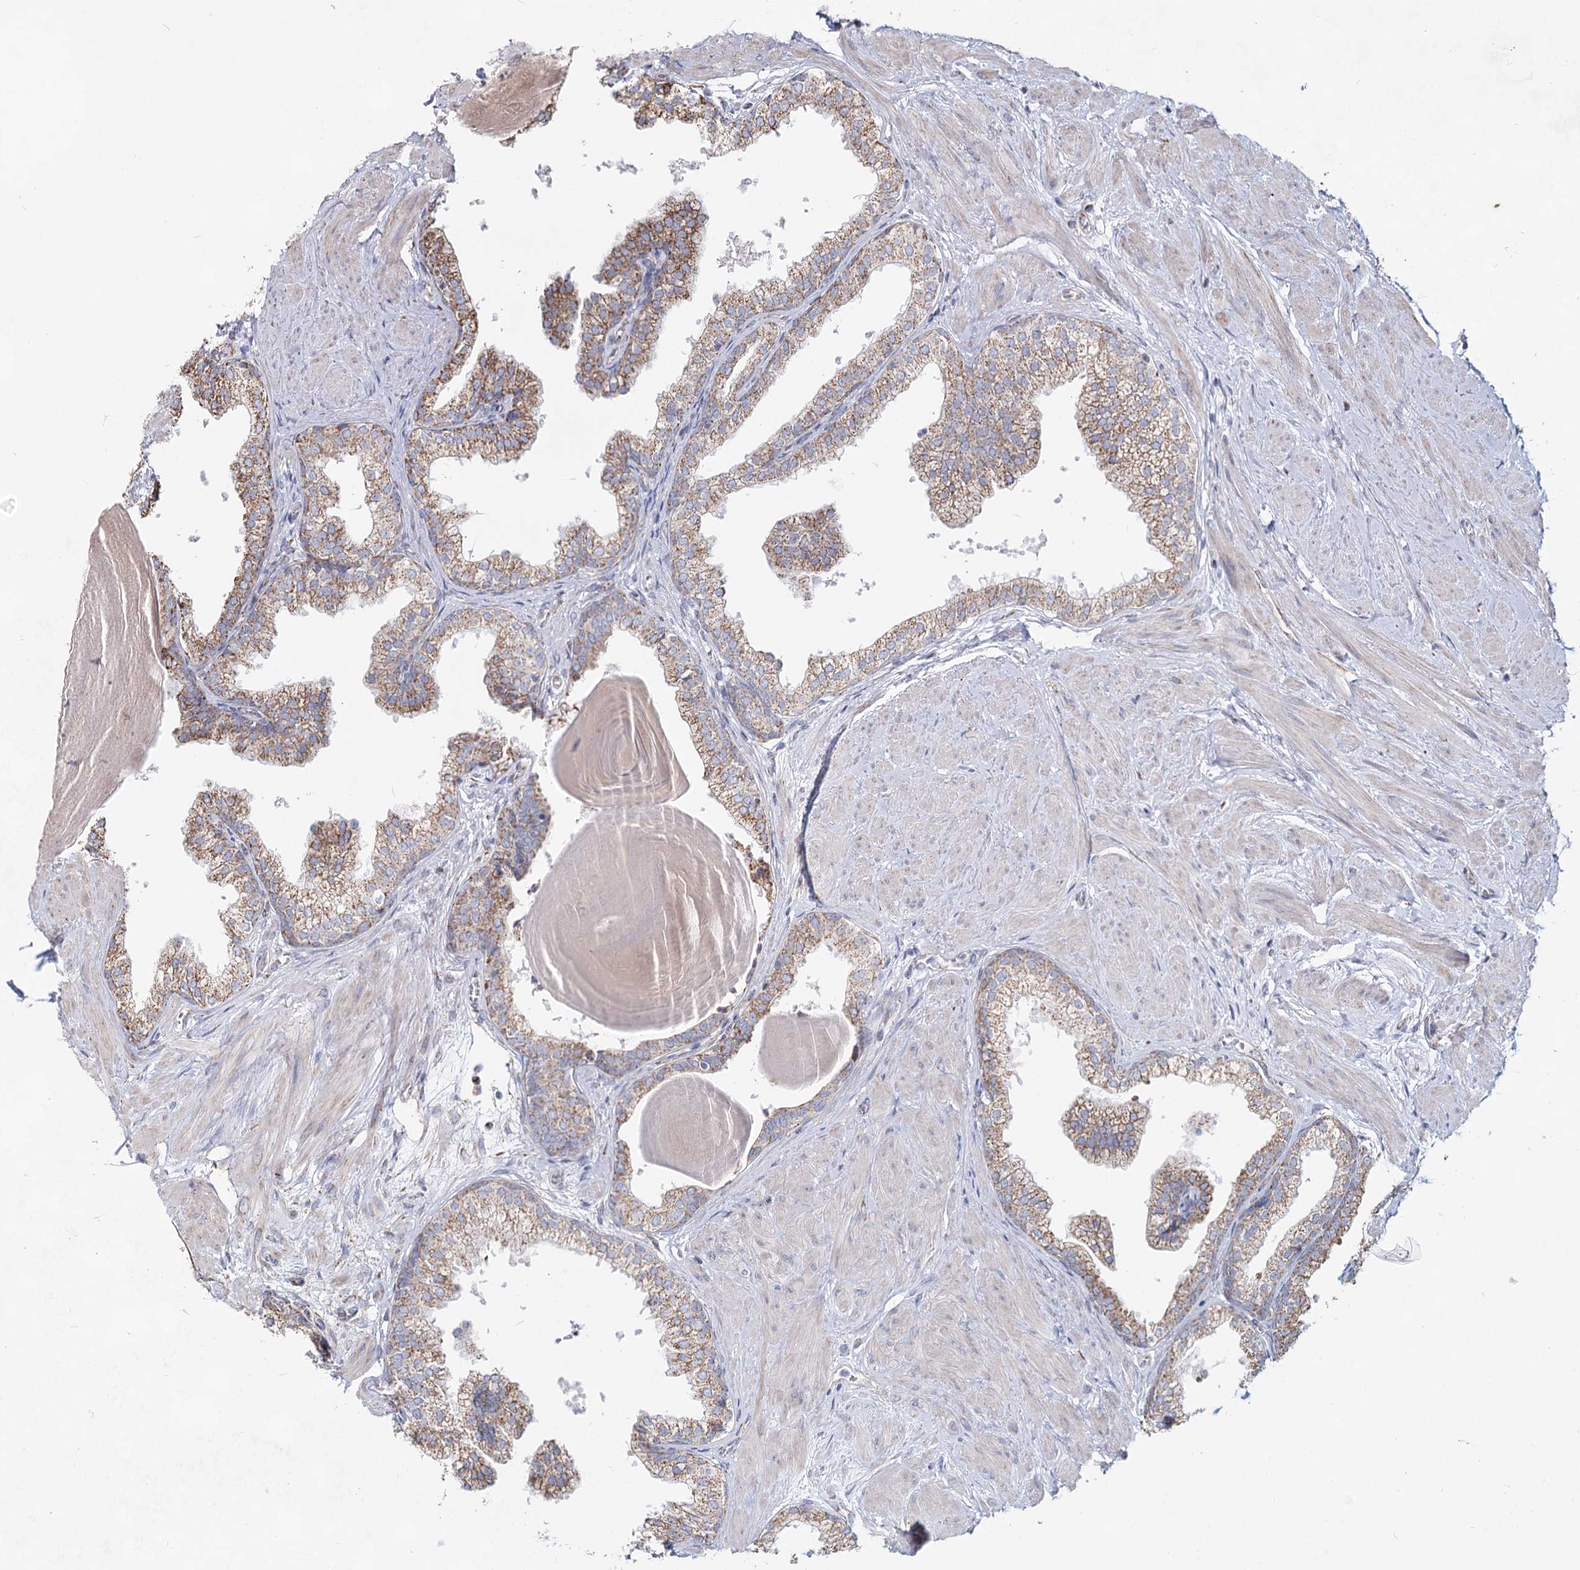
{"staining": {"intensity": "moderate", "quantity": ">75%", "location": "cytoplasmic/membranous"}, "tissue": "prostate", "cell_type": "Glandular cells", "image_type": "normal", "snomed": [{"axis": "morphology", "description": "Normal tissue, NOS"}, {"axis": "topography", "description": "Prostate"}], "caption": "The immunohistochemical stain shows moderate cytoplasmic/membranous staining in glandular cells of normal prostate. (Brightfield microscopy of DAB IHC at high magnification).", "gene": "CCDC73", "patient": {"sex": "male", "age": 48}}